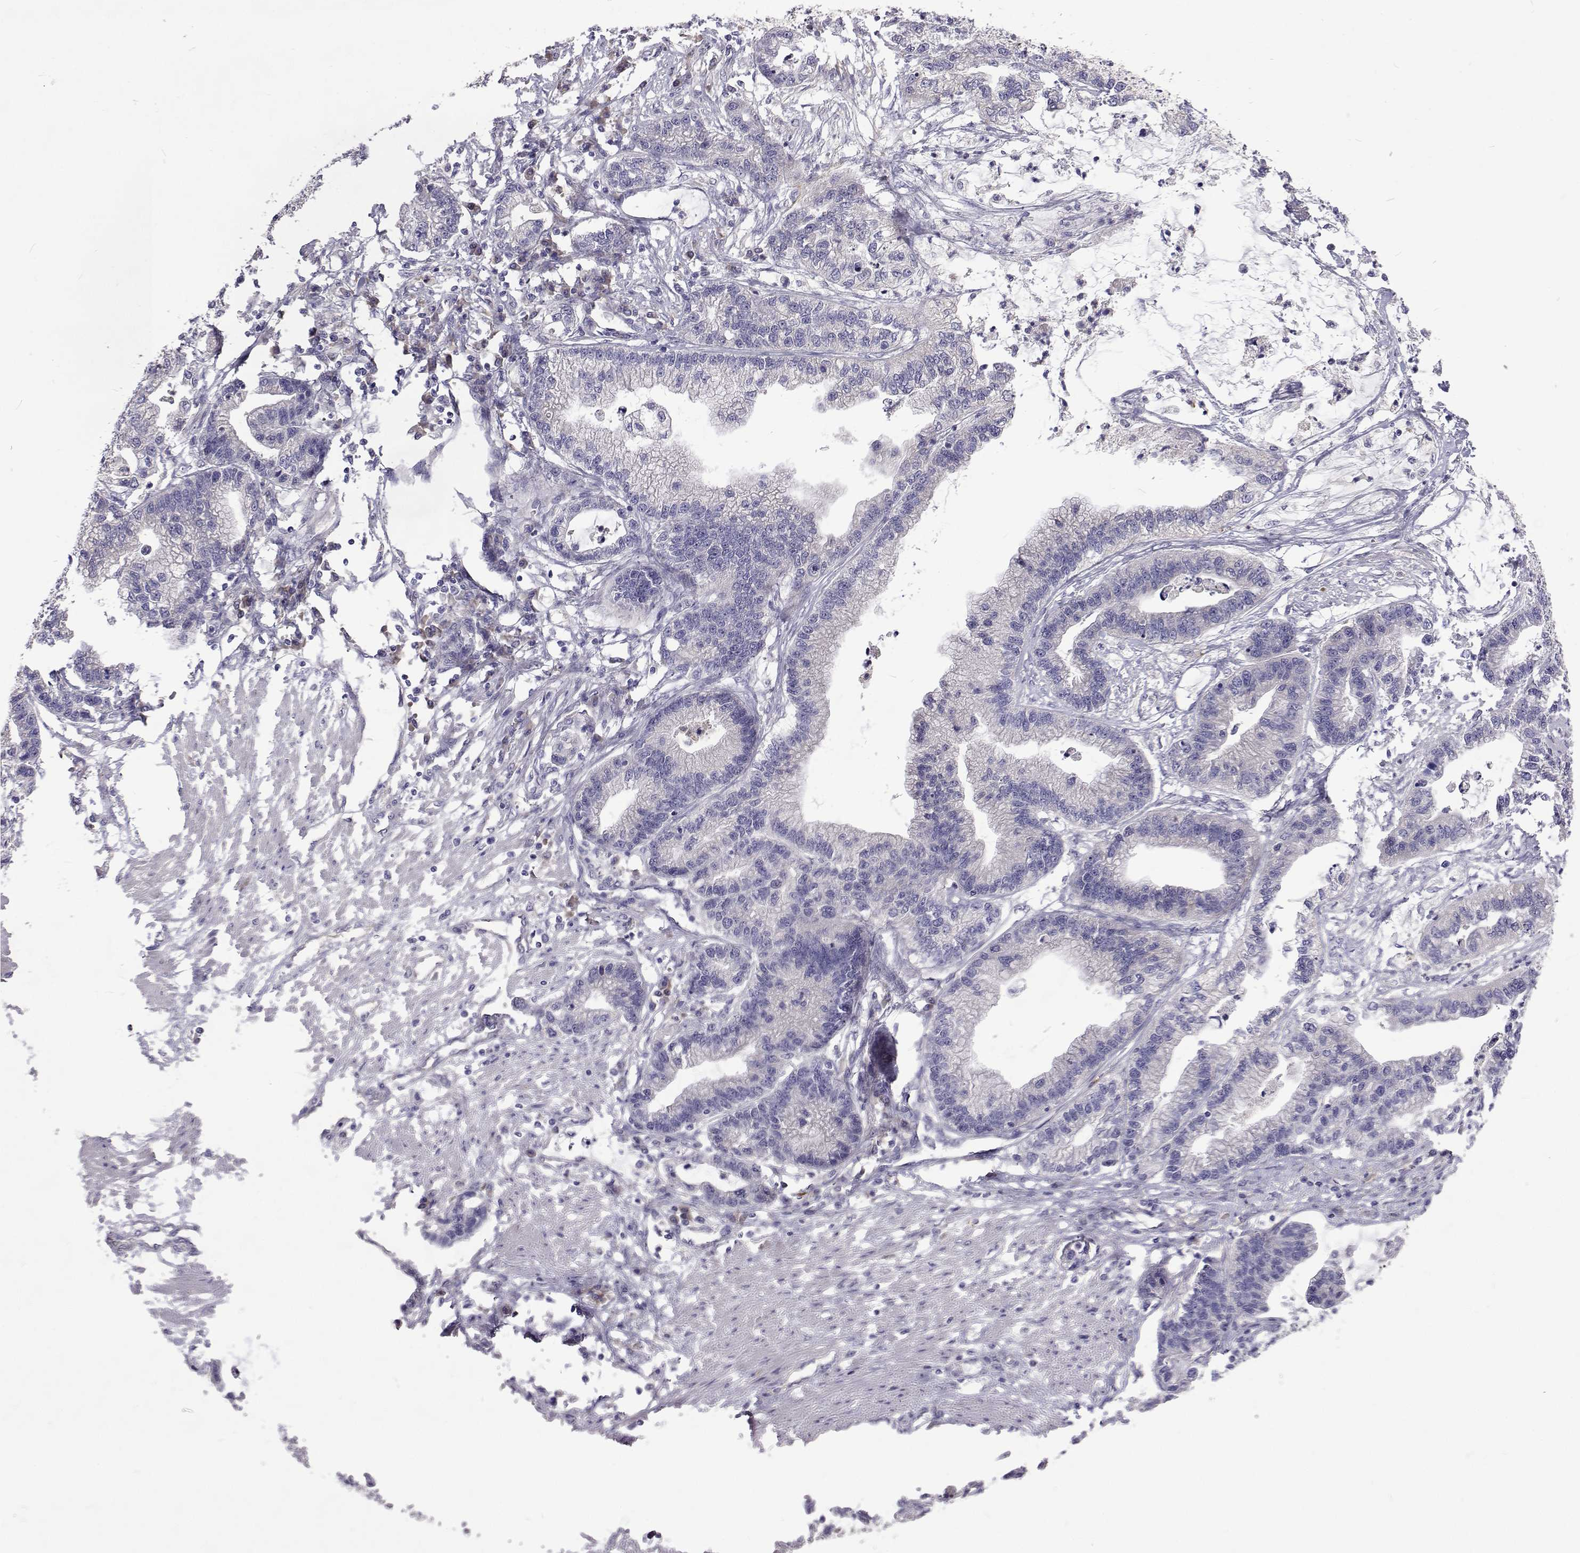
{"staining": {"intensity": "negative", "quantity": "none", "location": "none"}, "tissue": "stomach cancer", "cell_type": "Tumor cells", "image_type": "cancer", "snomed": [{"axis": "morphology", "description": "Adenocarcinoma, NOS"}, {"axis": "topography", "description": "Stomach"}], "caption": "A photomicrograph of human stomach cancer (adenocarcinoma) is negative for staining in tumor cells. The staining was performed using DAB (3,3'-diaminobenzidine) to visualize the protein expression in brown, while the nuclei were stained in blue with hematoxylin (Magnification: 20x).", "gene": "NPR3", "patient": {"sex": "male", "age": 83}}